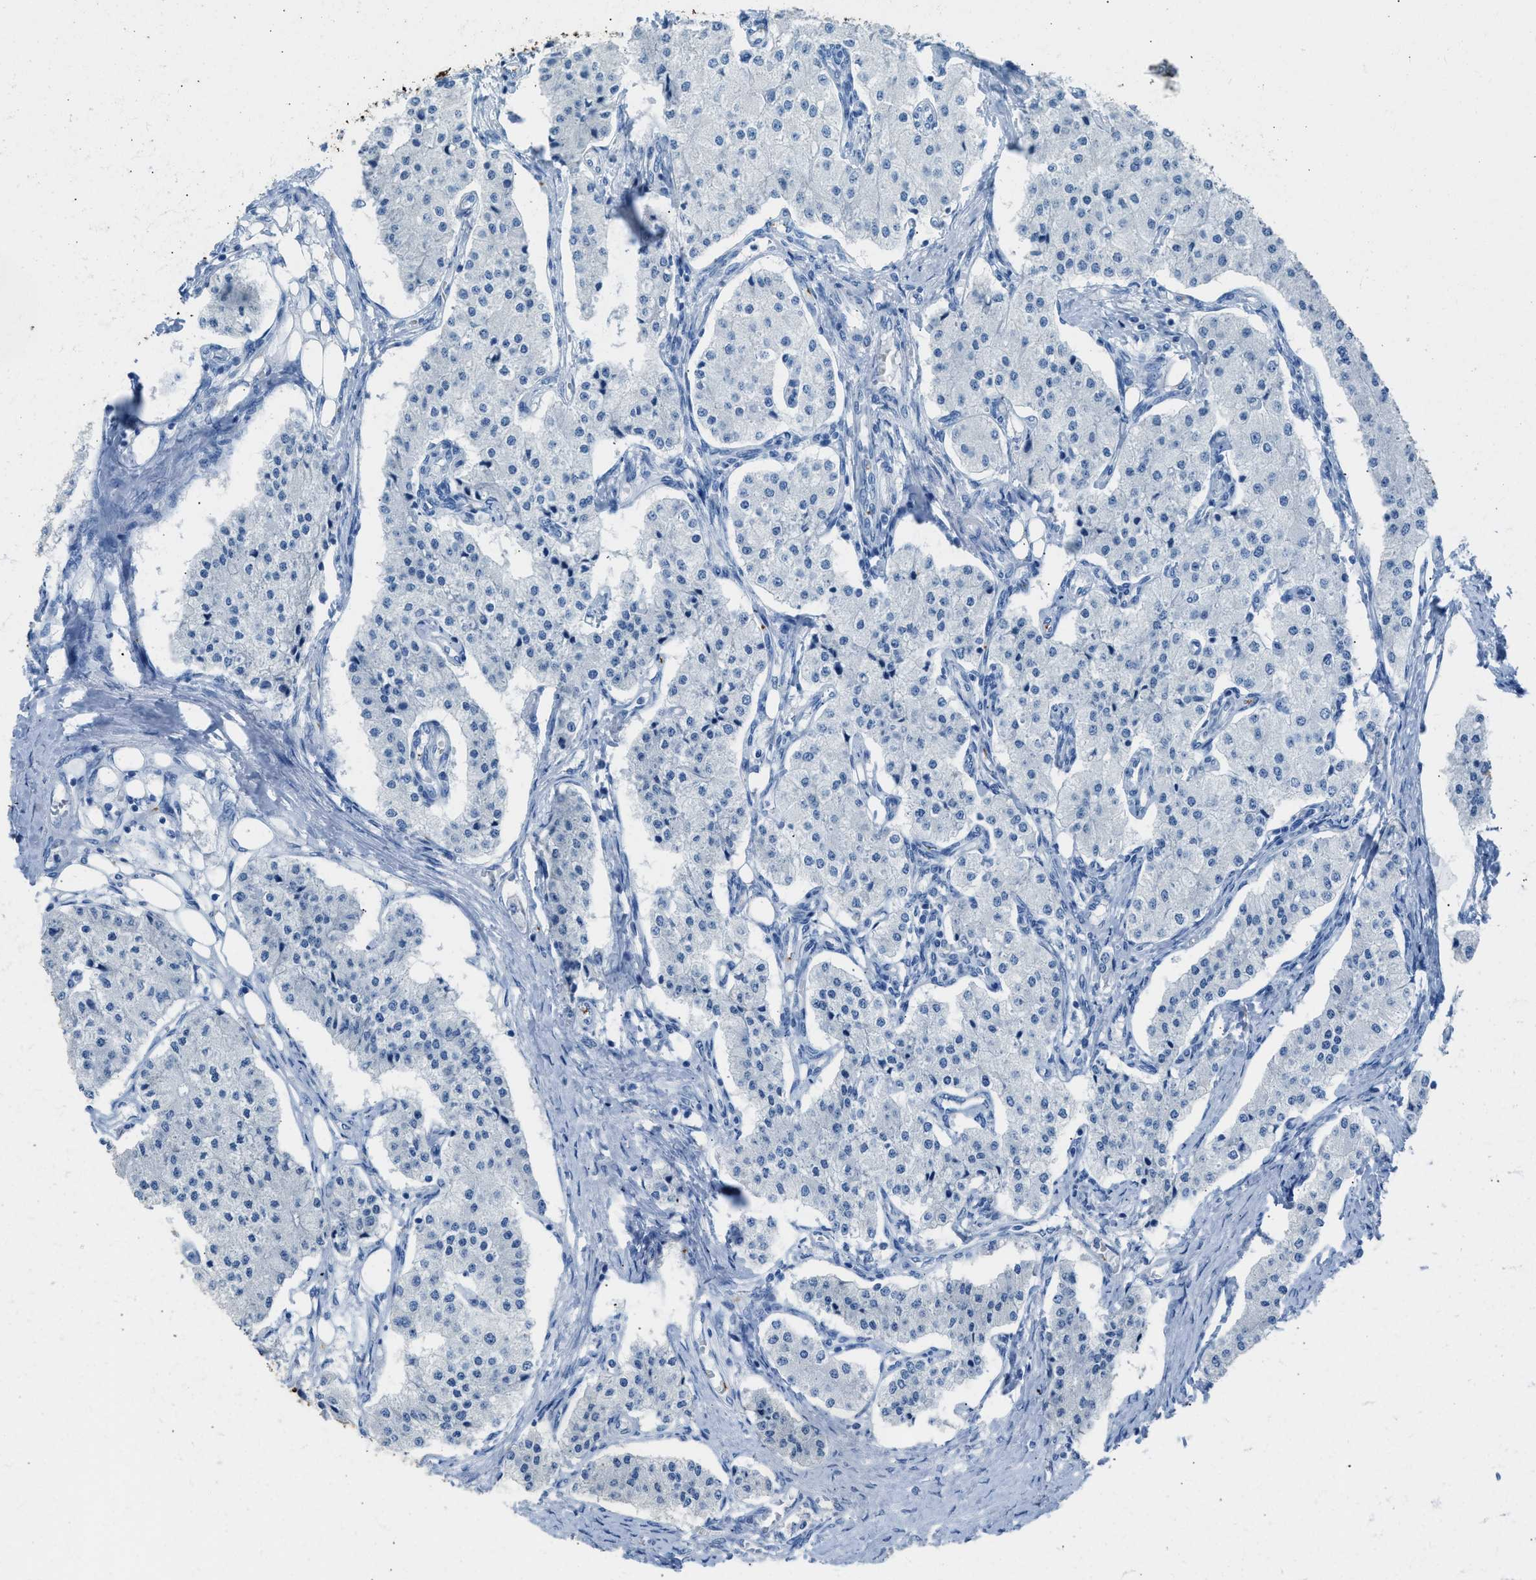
{"staining": {"intensity": "negative", "quantity": "none", "location": "none"}, "tissue": "carcinoid", "cell_type": "Tumor cells", "image_type": "cancer", "snomed": [{"axis": "morphology", "description": "Carcinoid, malignant, NOS"}, {"axis": "topography", "description": "Colon"}], "caption": "The immunohistochemistry (IHC) photomicrograph has no significant positivity in tumor cells of malignant carcinoid tissue.", "gene": "FAIM2", "patient": {"sex": "female", "age": 52}}